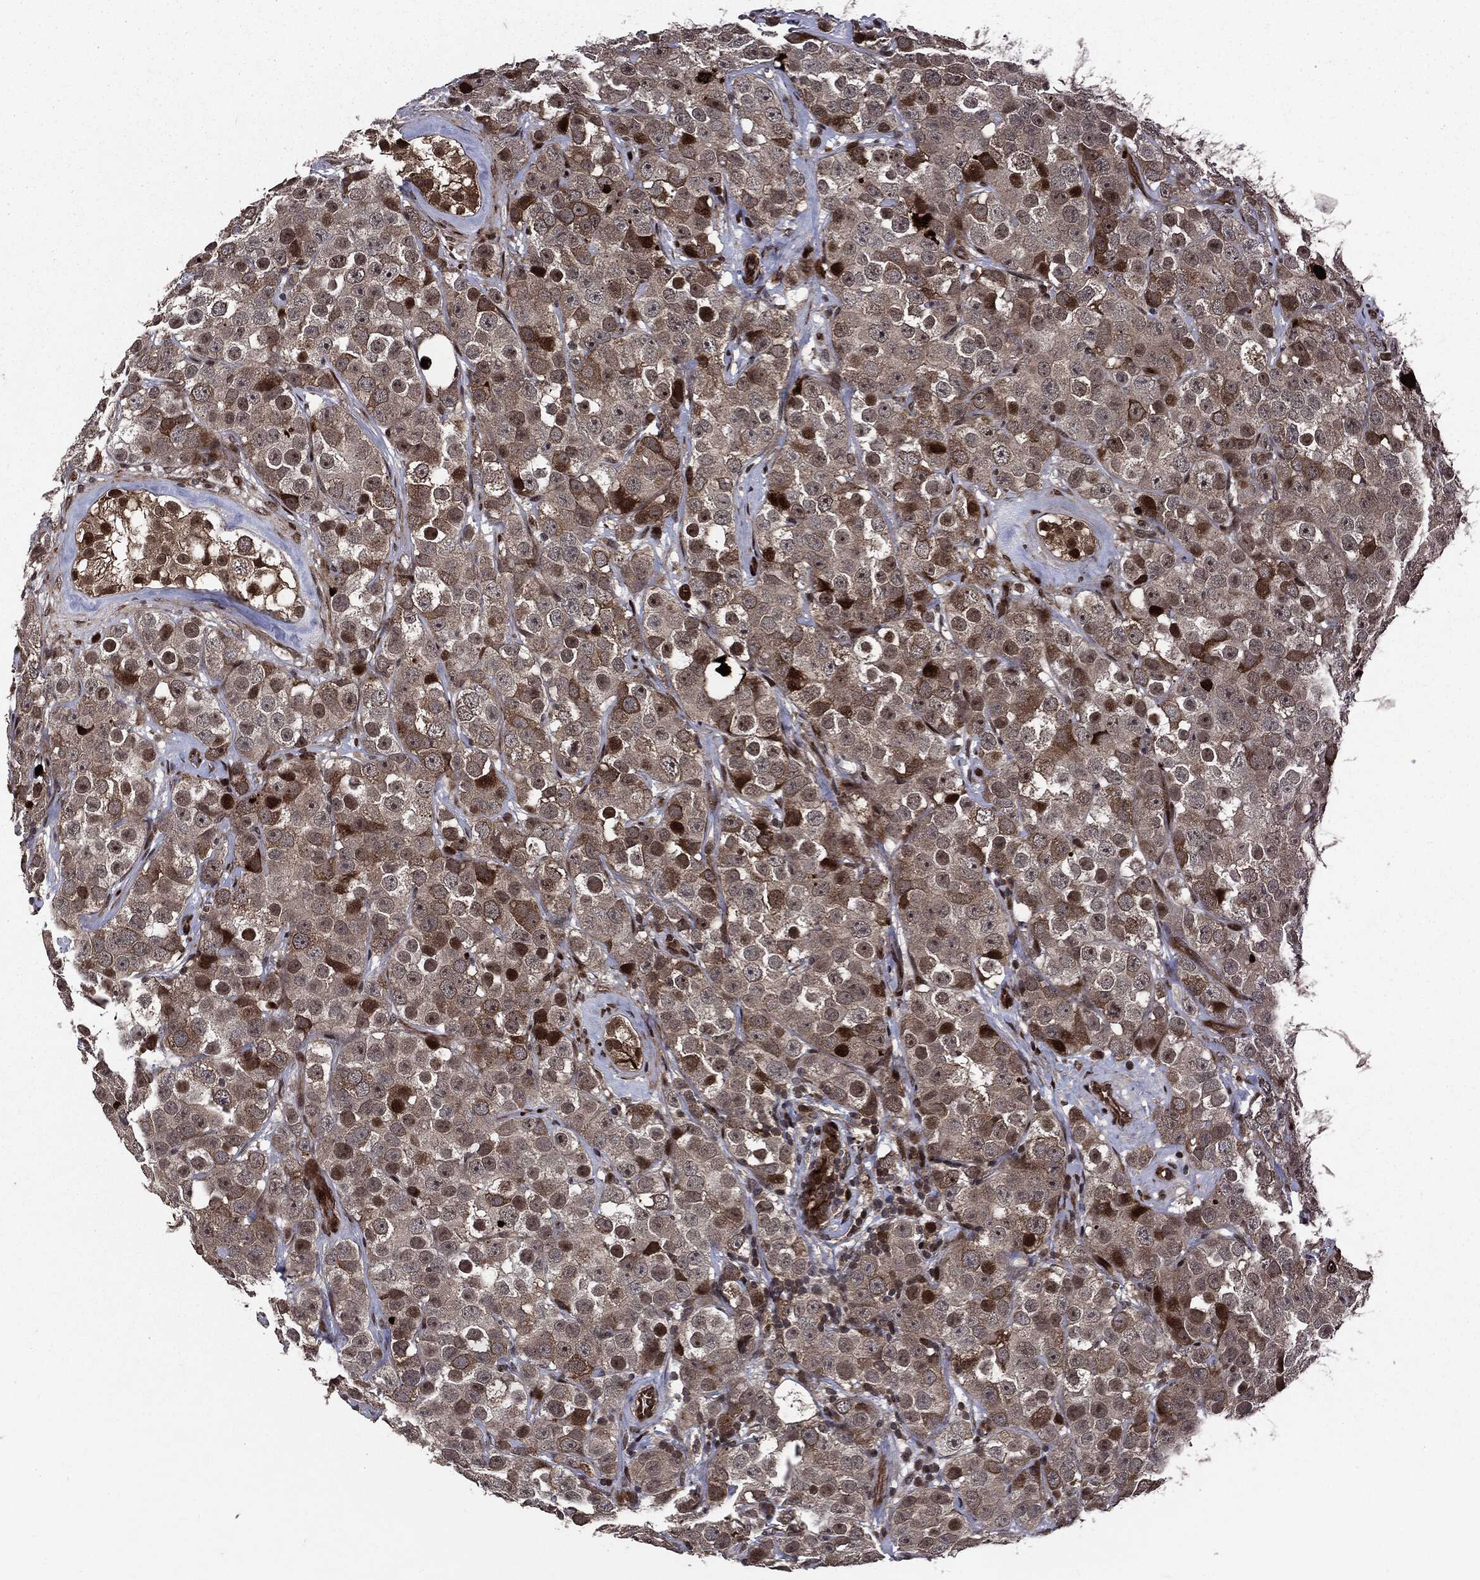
{"staining": {"intensity": "strong", "quantity": "<25%", "location": "cytoplasmic/membranous,nuclear"}, "tissue": "testis cancer", "cell_type": "Tumor cells", "image_type": "cancer", "snomed": [{"axis": "morphology", "description": "Seminoma, NOS"}, {"axis": "topography", "description": "Testis"}], "caption": "The micrograph displays immunohistochemical staining of seminoma (testis). There is strong cytoplasmic/membranous and nuclear staining is appreciated in about <25% of tumor cells.", "gene": "SMAD4", "patient": {"sex": "male", "age": 28}}